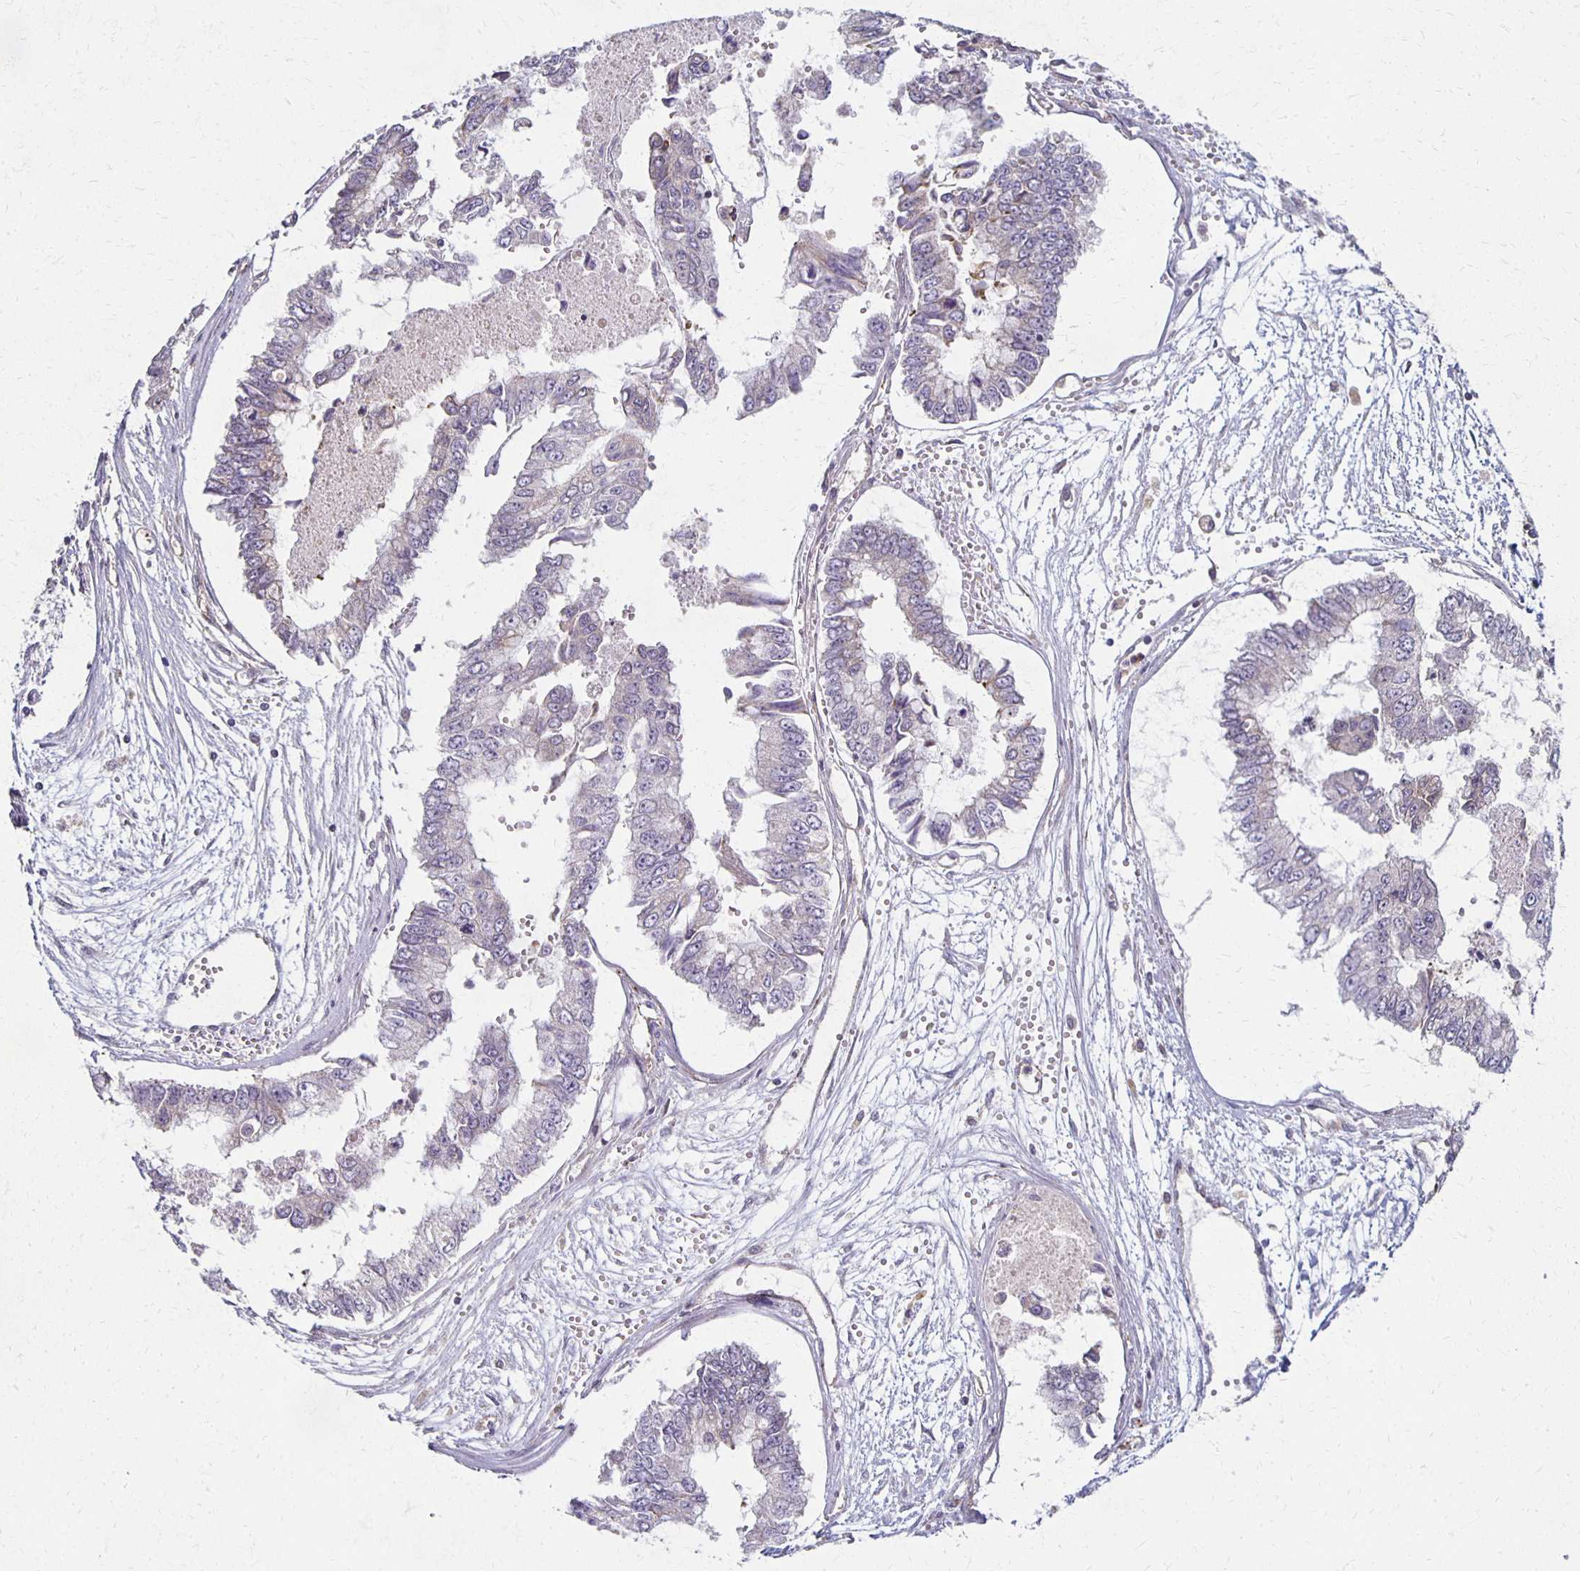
{"staining": {"intensity": "negative", "quantity": "none", "location": "none"}, "tissue": "ovarian cancer", "cell_type": "Tumor cells", "image_type": "cancer", "snomed": [{"axis": "morphology", "description": "Cystadenocarcinoma, mucinous, NOS"}, {"axis": "topography", "description": "Ovary"}], "caption": "DAB immunohistochemical staining of human mucinous cystadenocarcinoma (ovarian) demonstrates no significant positivity in tumor cells. (DAB (3,3'-diaminobenzidine) IHC visualized using brightfield microscopy, high magnification).", "gene": "GPX4", "patient": {"sex": "female", "age": 72}}